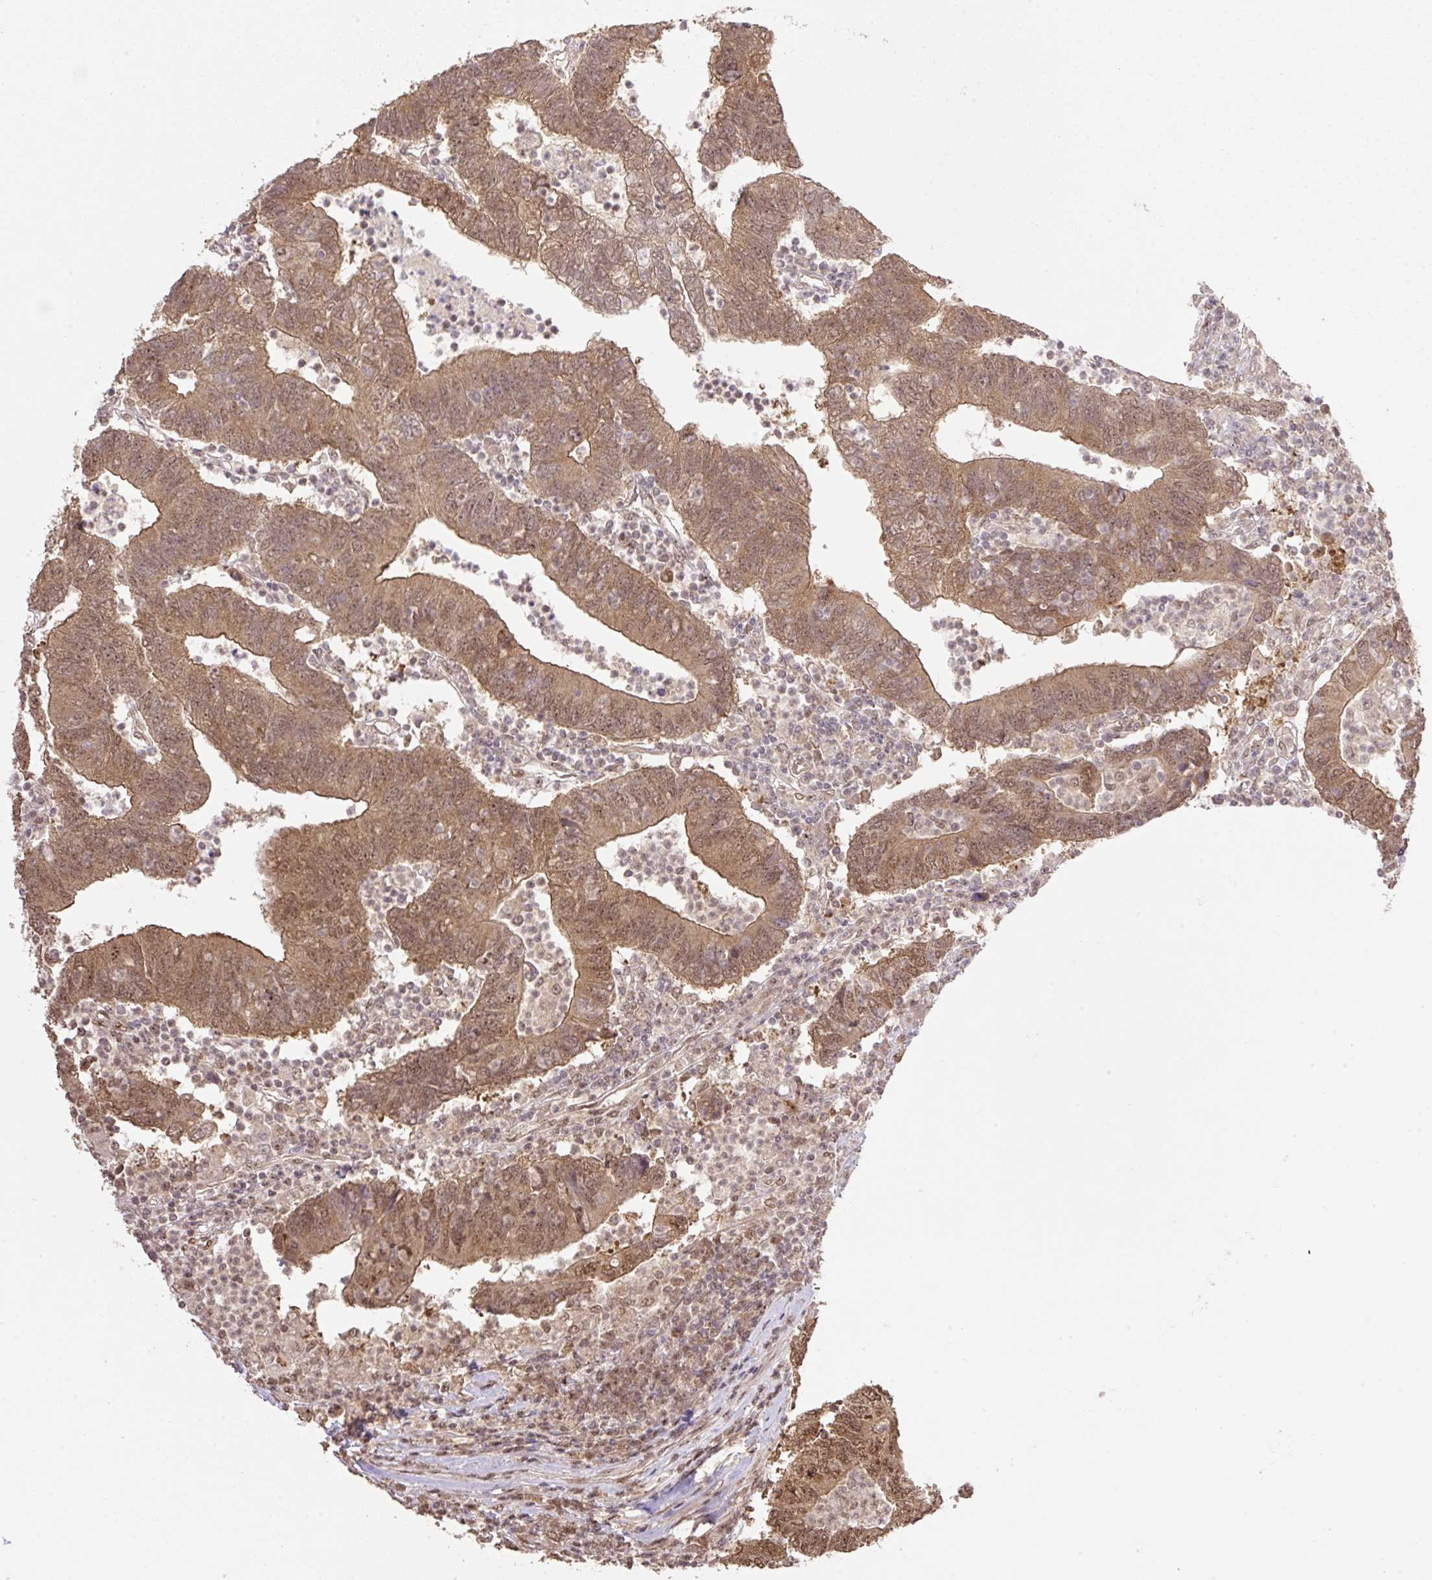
{"staining": {"intensity": "moderate", "quantity": ">75%", "location": "cytoplasmic/membranous,nuclear"}, "tissue": "colorectal cancer", "cell_type": "Tumor cells", "image_type": "cancer", "snomed": [{"axis": "morphology", "description": "Adenocarcinoma, NOS"}, {"axis": "topography", "description": "Colon"}], "caption": "Immunohistochemistry of adenocarcinoma (colorectal) demonstrates medium levels of moderate cytoplasmic/membranous and nuclear positivity in approximately >75% of tumor cells.", "gene": "VPS25", "patient": {"sex": "female", "age": 48}}